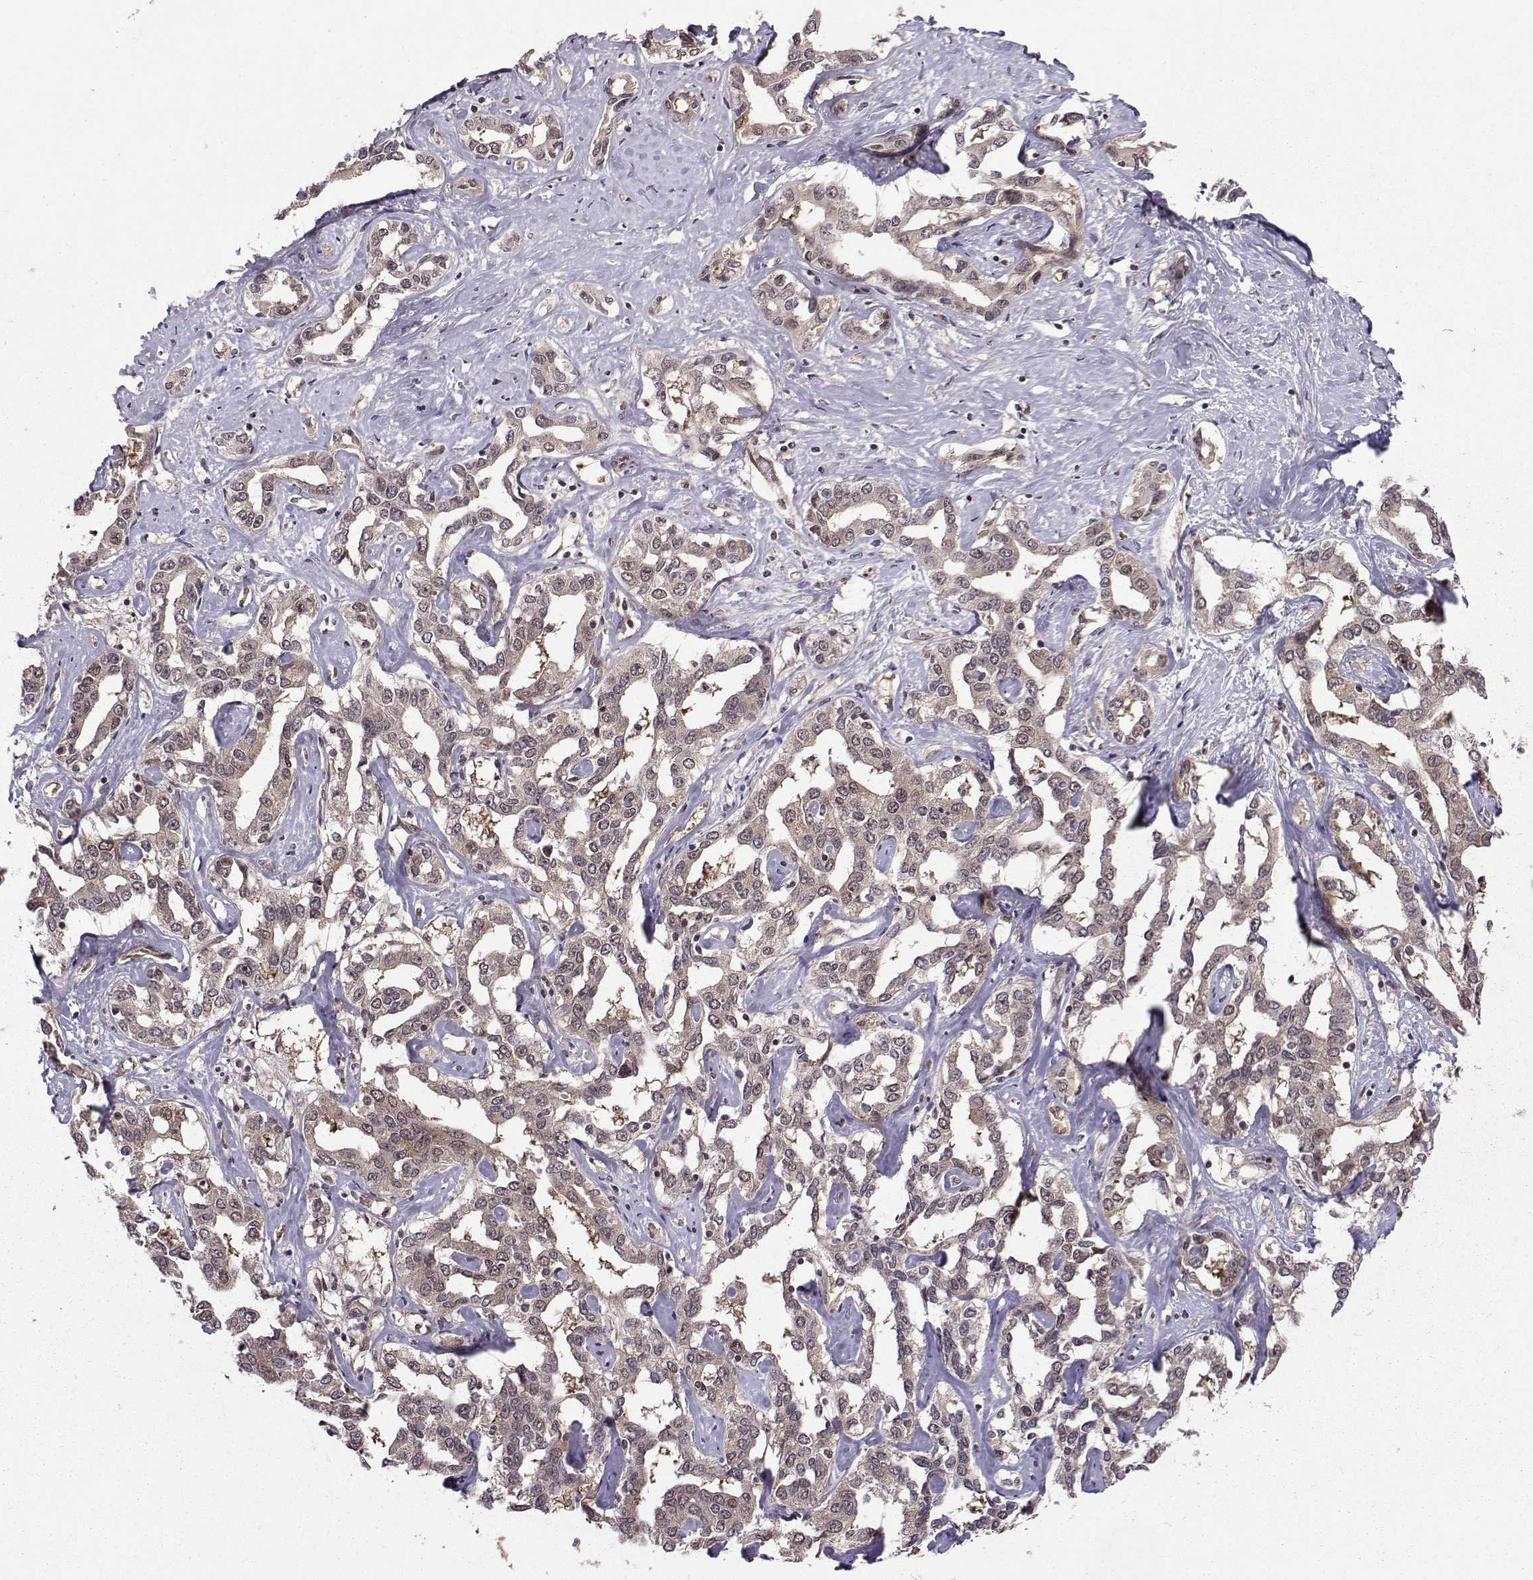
{"staining": {"intensity": "negative", "quantity": "none", "location": "none"}, "tissue": "liver cancer", "cell_type": "Tumor cells", "image_type": "cancer", "snomed": [{"axis": "morphology", "description": "Cholangiocarcinoma"}, {"axis": "topography", "description": "Liver"}], "caption": "DAB (3,3'-diaminobenzidine) immunohistochemical staining of cholangiocarcinoma (liver) demonstrates no significant expression in tumor cells.", "gene": "PPP2R2A", "patient": {"sex": "male", "age": 59}}